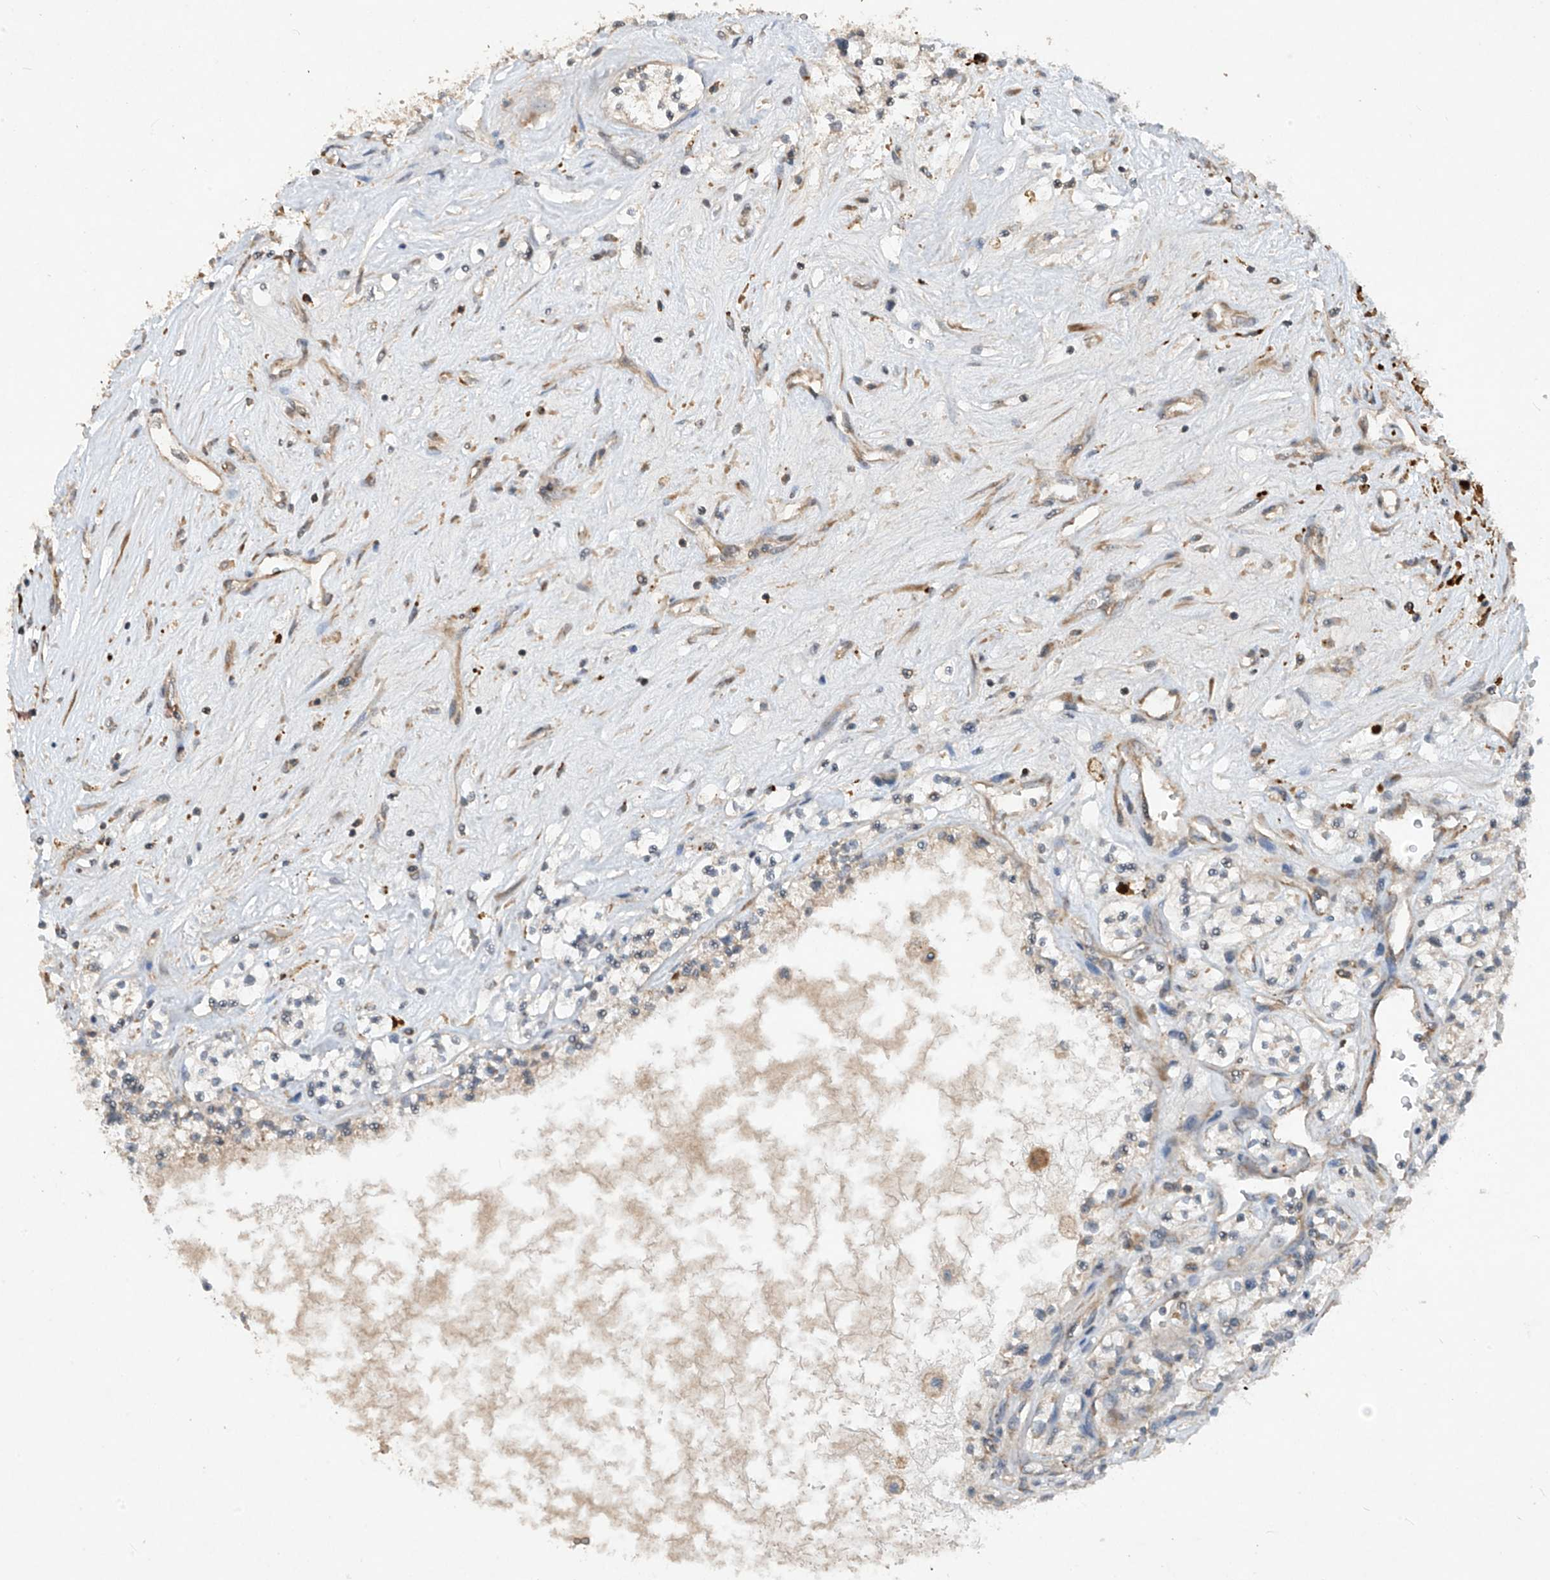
{"staining": {"intensity": "weak", "quantity": "<25%", "location": "cytoplasmic/membranous"}, "tissue": "renal cancer", "cell_type": "Tumor cells", "image_type": "cancer", "snomed": [{"axis": "morphology", "description": "Normal tissue, NOS"}, {"axis": "morphology", "description": "Adenocarcinoma, NOS"}, {"axis": "topography", "description": "Kidney"}], "caption": "High magnification brightfield microscopy of renal cancer stained with DAB (brown) and counterstained with hematoxylin (blue): tumor cells show no significant staining.", "gene": "RPL34", "patient": {"sex": "male", "age": 68}}